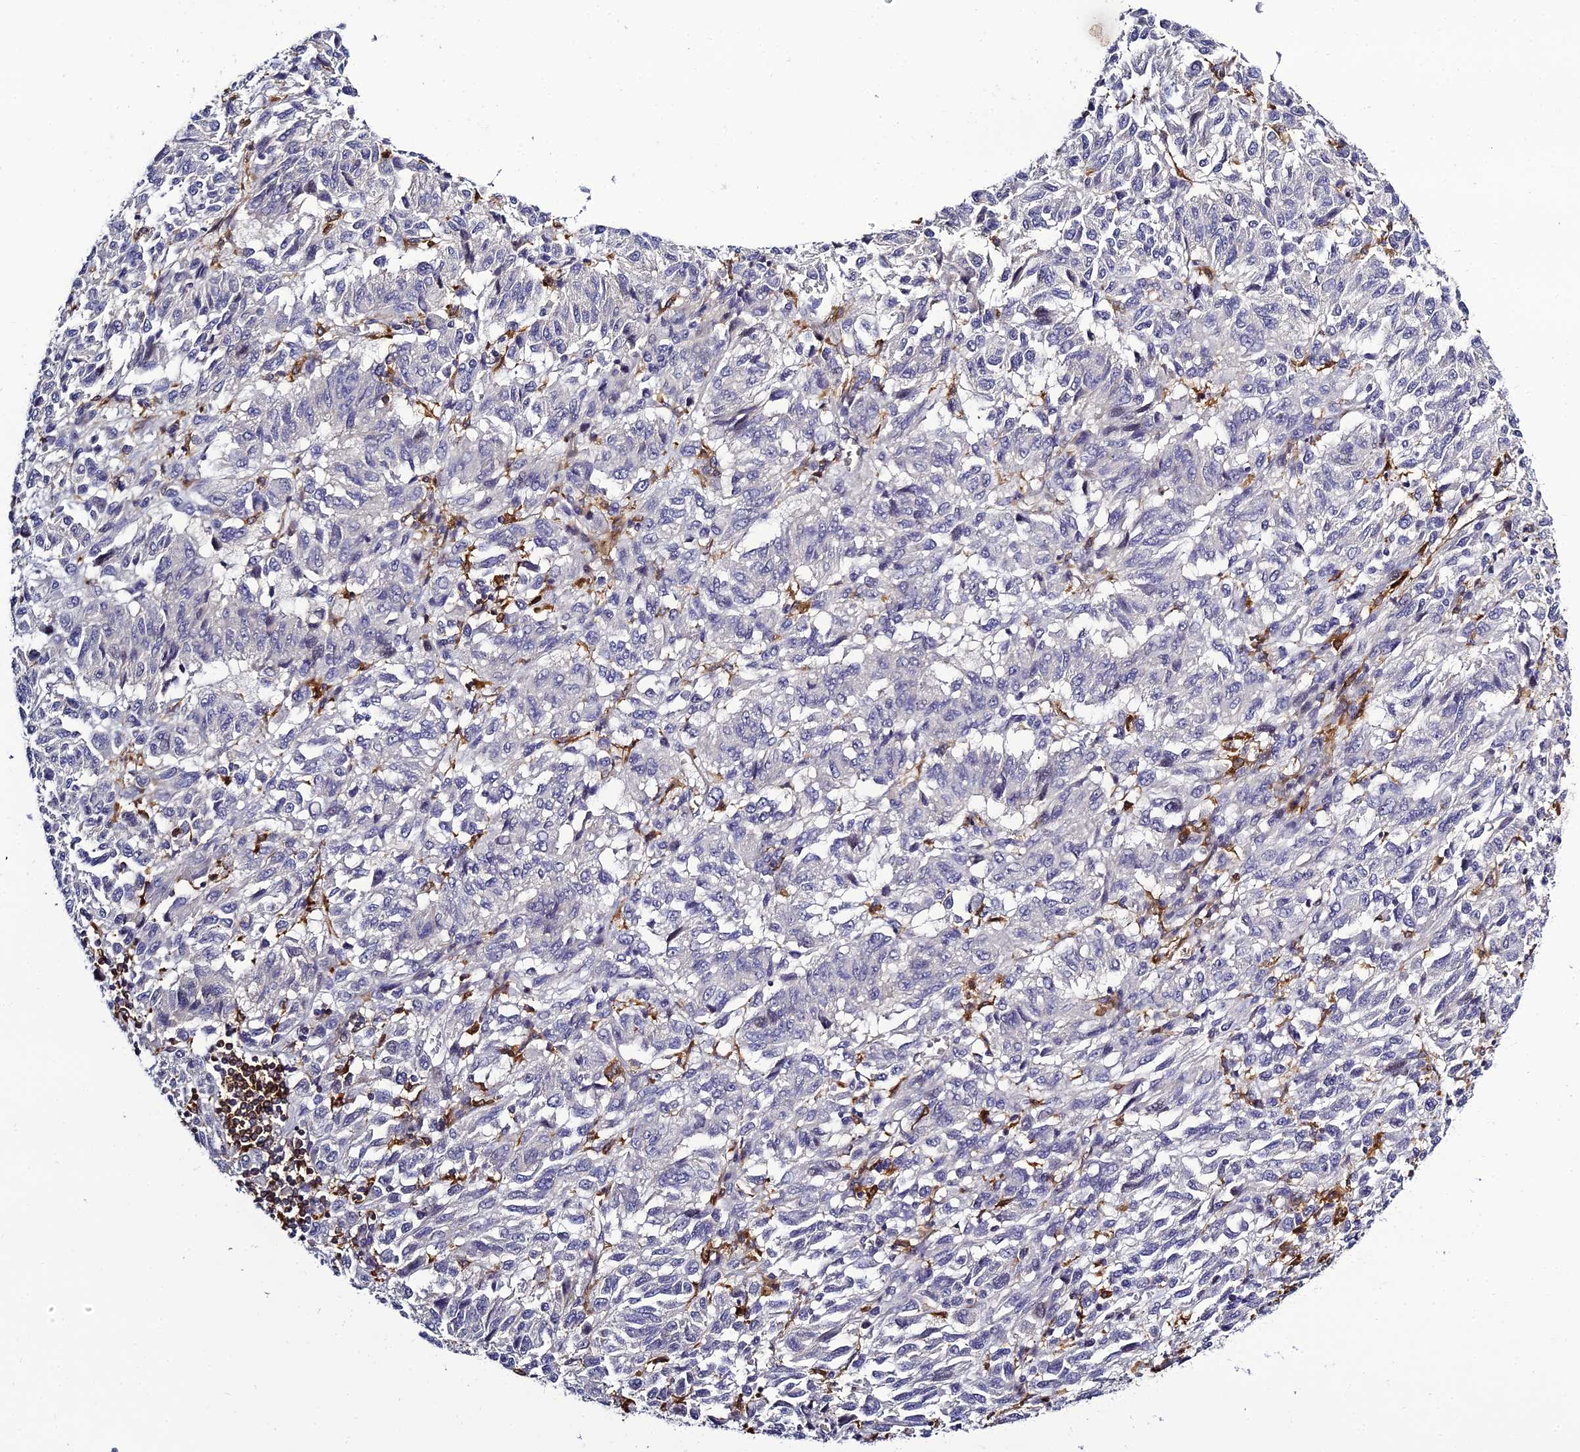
{"staining": {"intensity": "negative", "quantity": "none", "location": "none"}, "tissue": "melanoma", "cell_type": "Tumor cells", "image_type": "cancer", "snomed": [{"axis": "morphology", "description": "Malignant melanoma, Metastatic site"}, {"axis": "topography", "description": "Lung"}], "caption": "Human malignant melanoma (metastatic site) stained for a protein using immunohistochemistry (IHC) displays no positivity in tumor cells.", "gene": "IL4I1", "patient": {"sex": "male", "age": 64}}